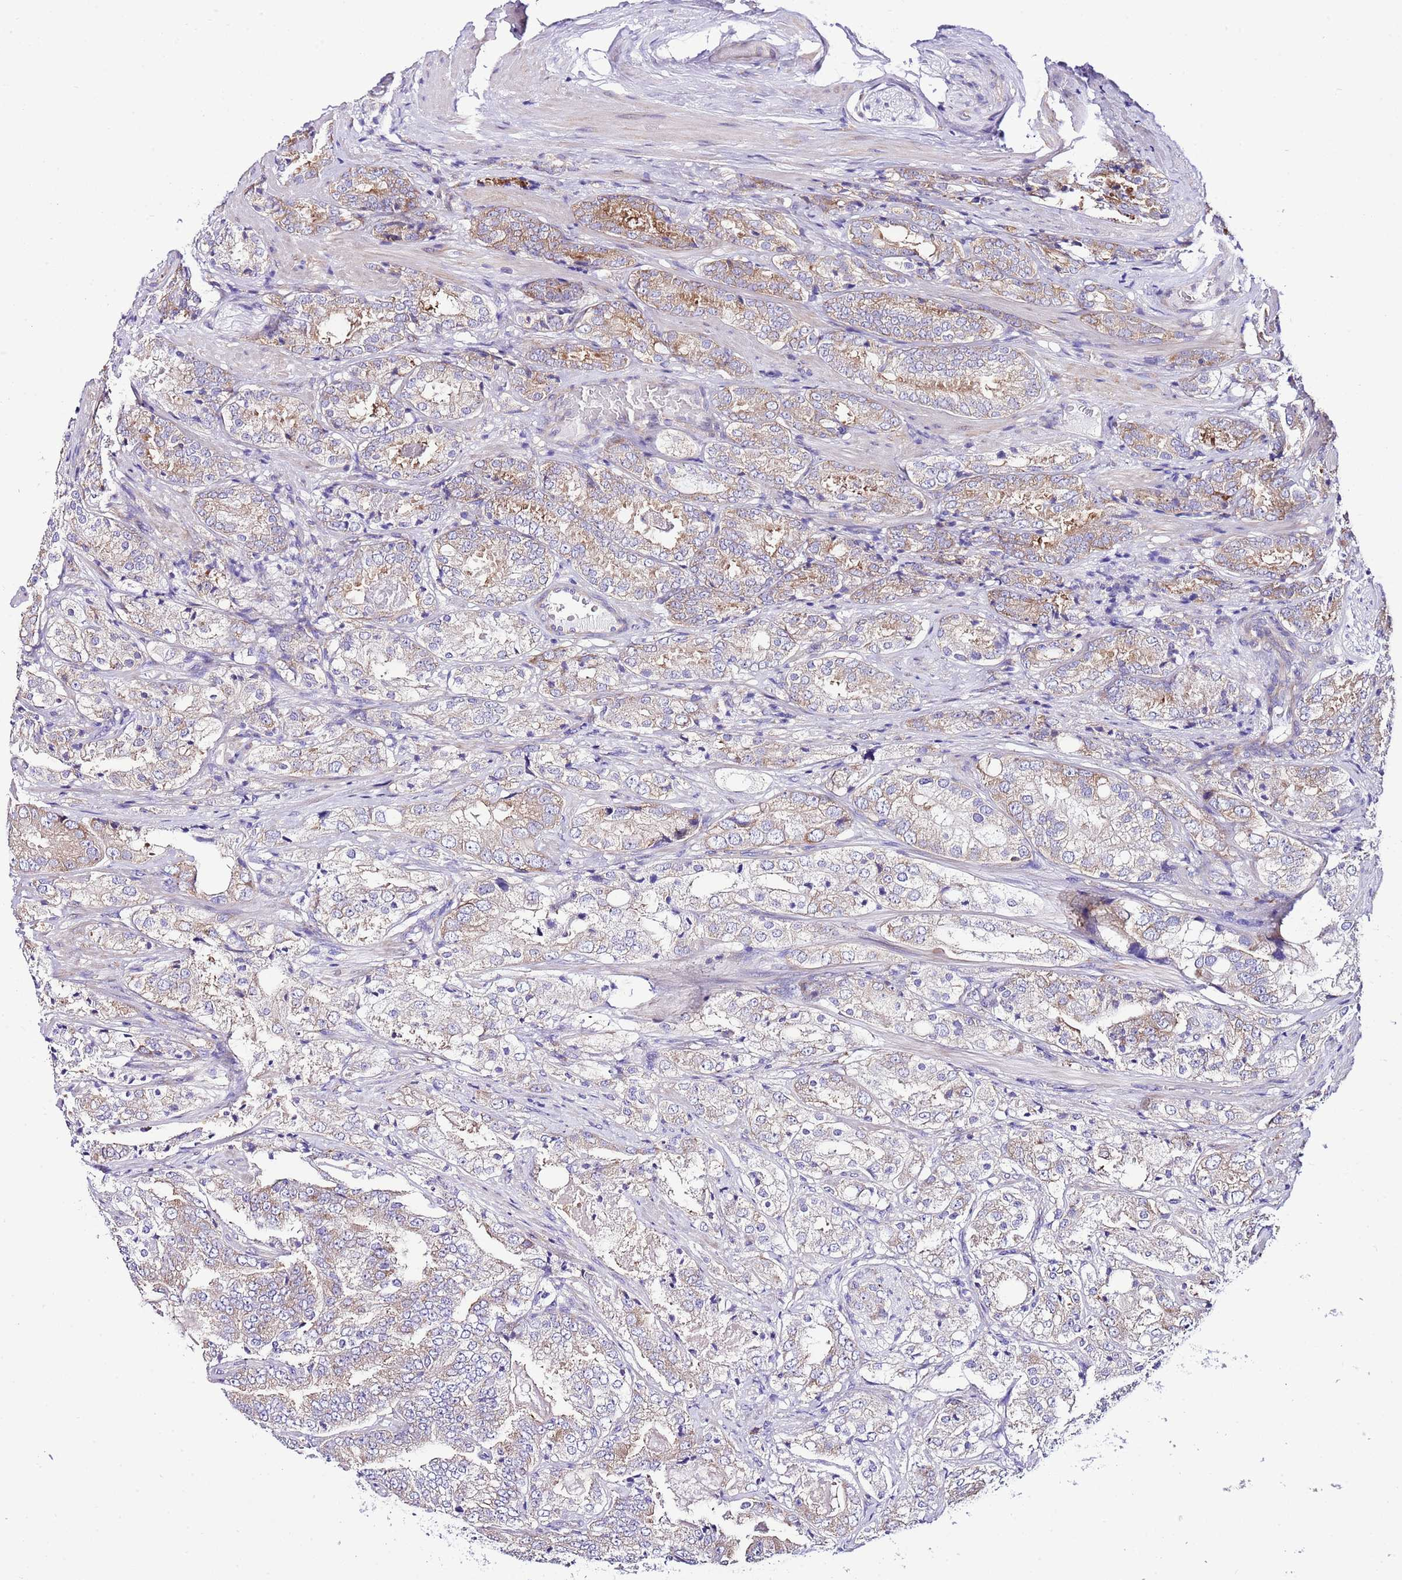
{"staining": {"intensity": "moderate", "quantity": "<25%", "location": "cytoplasmic/membranous"}, "tissue": "prostate cancer", "cell_type": "Tumor cells", "image_type": "cancer", "snomed": [{"axis": "morphology", "description": "Adenocarcinoma, High grade"}, {"axis": "topography", "description": "Prostate"}], "caption": "Approximately <25% of tumor cells in prostate cancer (high-grade adenocarcinoma) reveal moderate cytoplasmic/membranous protein expression as visualized by brown immunohistochemical staining.", "gene": "RPS10", "patient": {"sex": "male", "age": 63}}